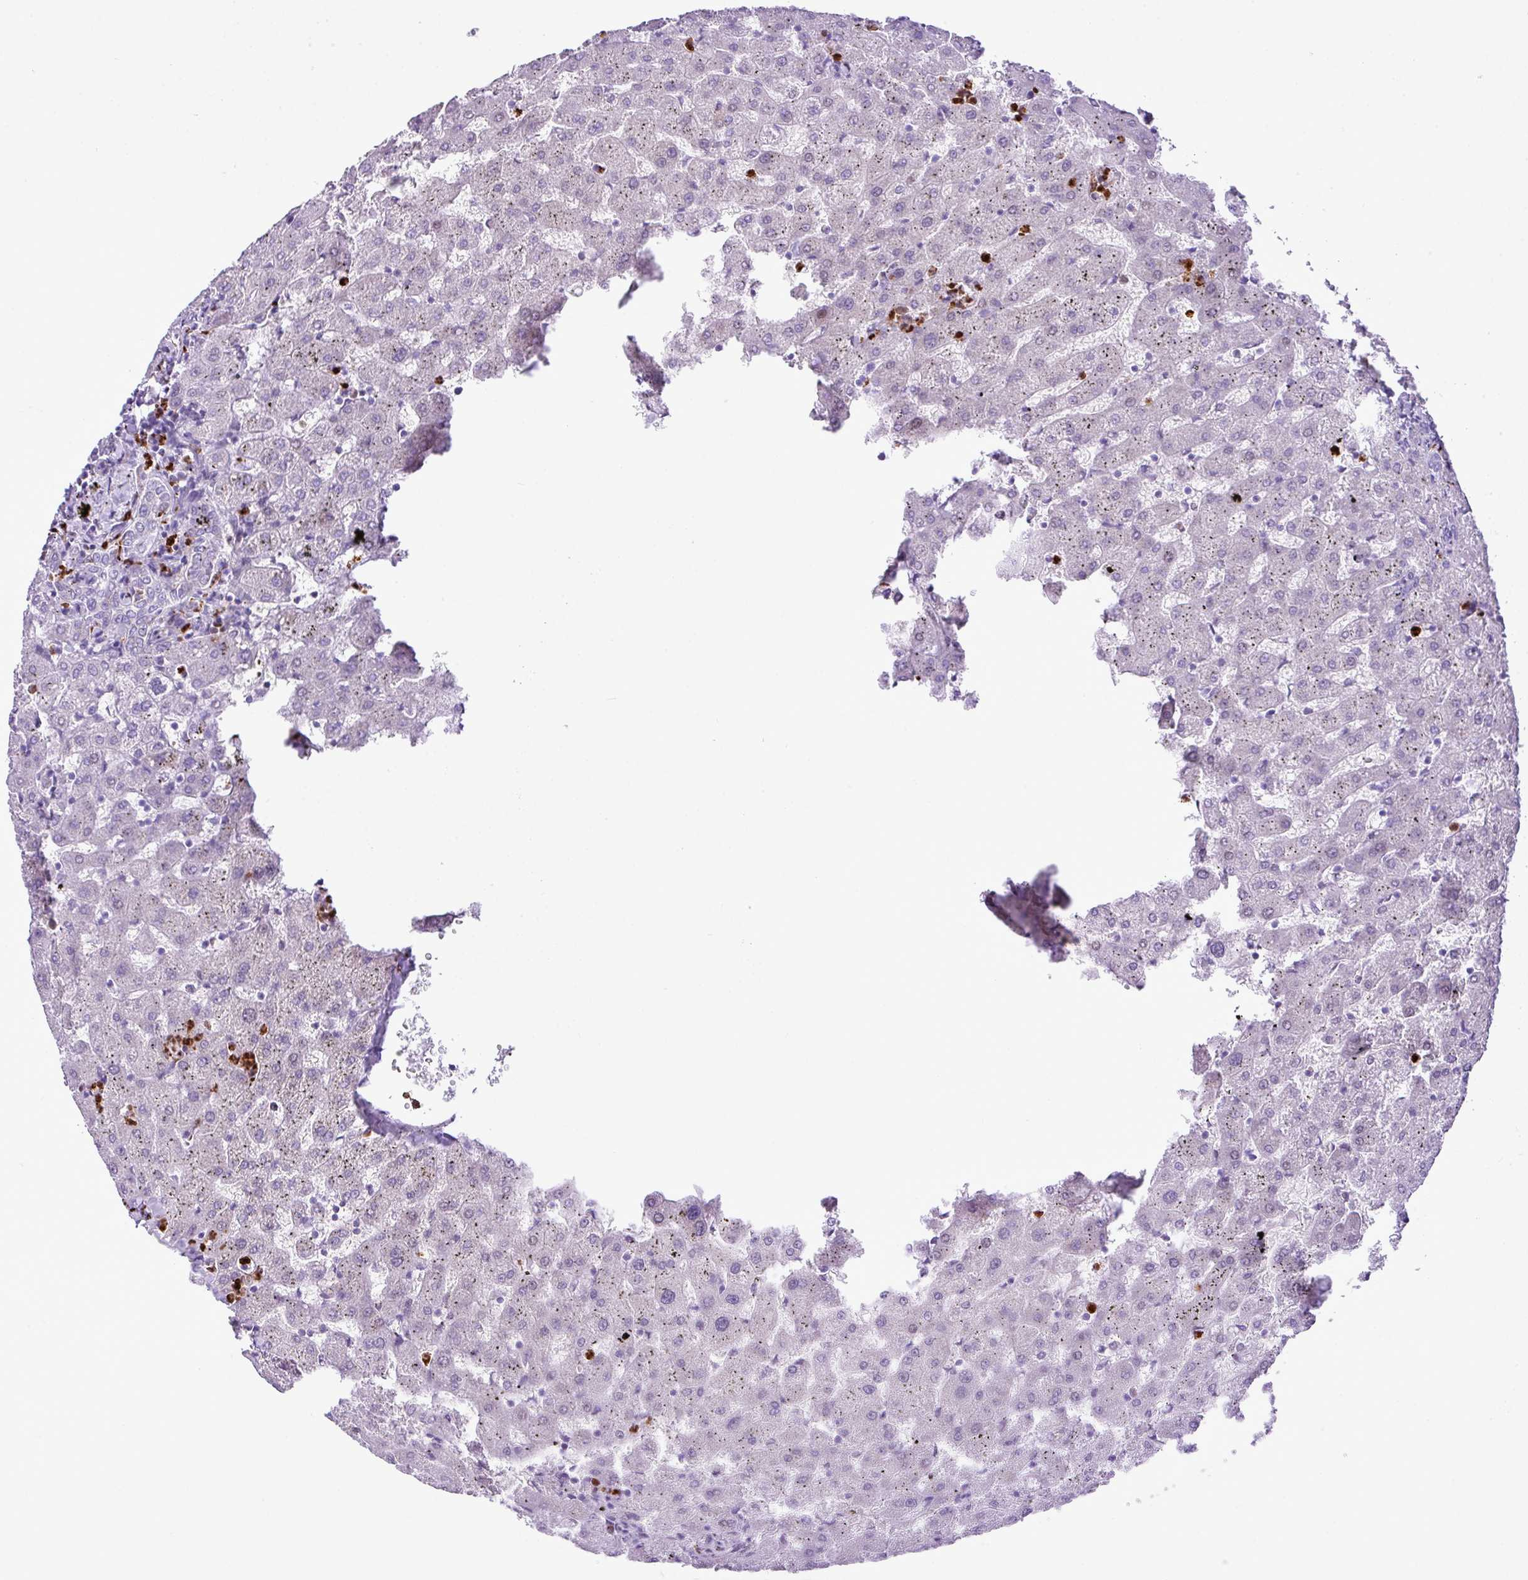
{"staining": {"intensity": "negative", "quantity": "none", "location": "none"}, "tissue": "liver", "cell_type": "Cholangiocytes", "image_type": "normal", "snomed": [{"axis": "morphology", "description": "Normal tissue, NOS"}, {"axis": "topography", "description": "Liver"}], "caption": "High power microscopy histopathology image of an immunohistochemistry histopathology image of unremarkable liver, revealing no significant positivity in cholangiocytes. Nuclei are stained in blue.", "gene": "RCAN2", "patient": {"sex": "female", "age": 63}}